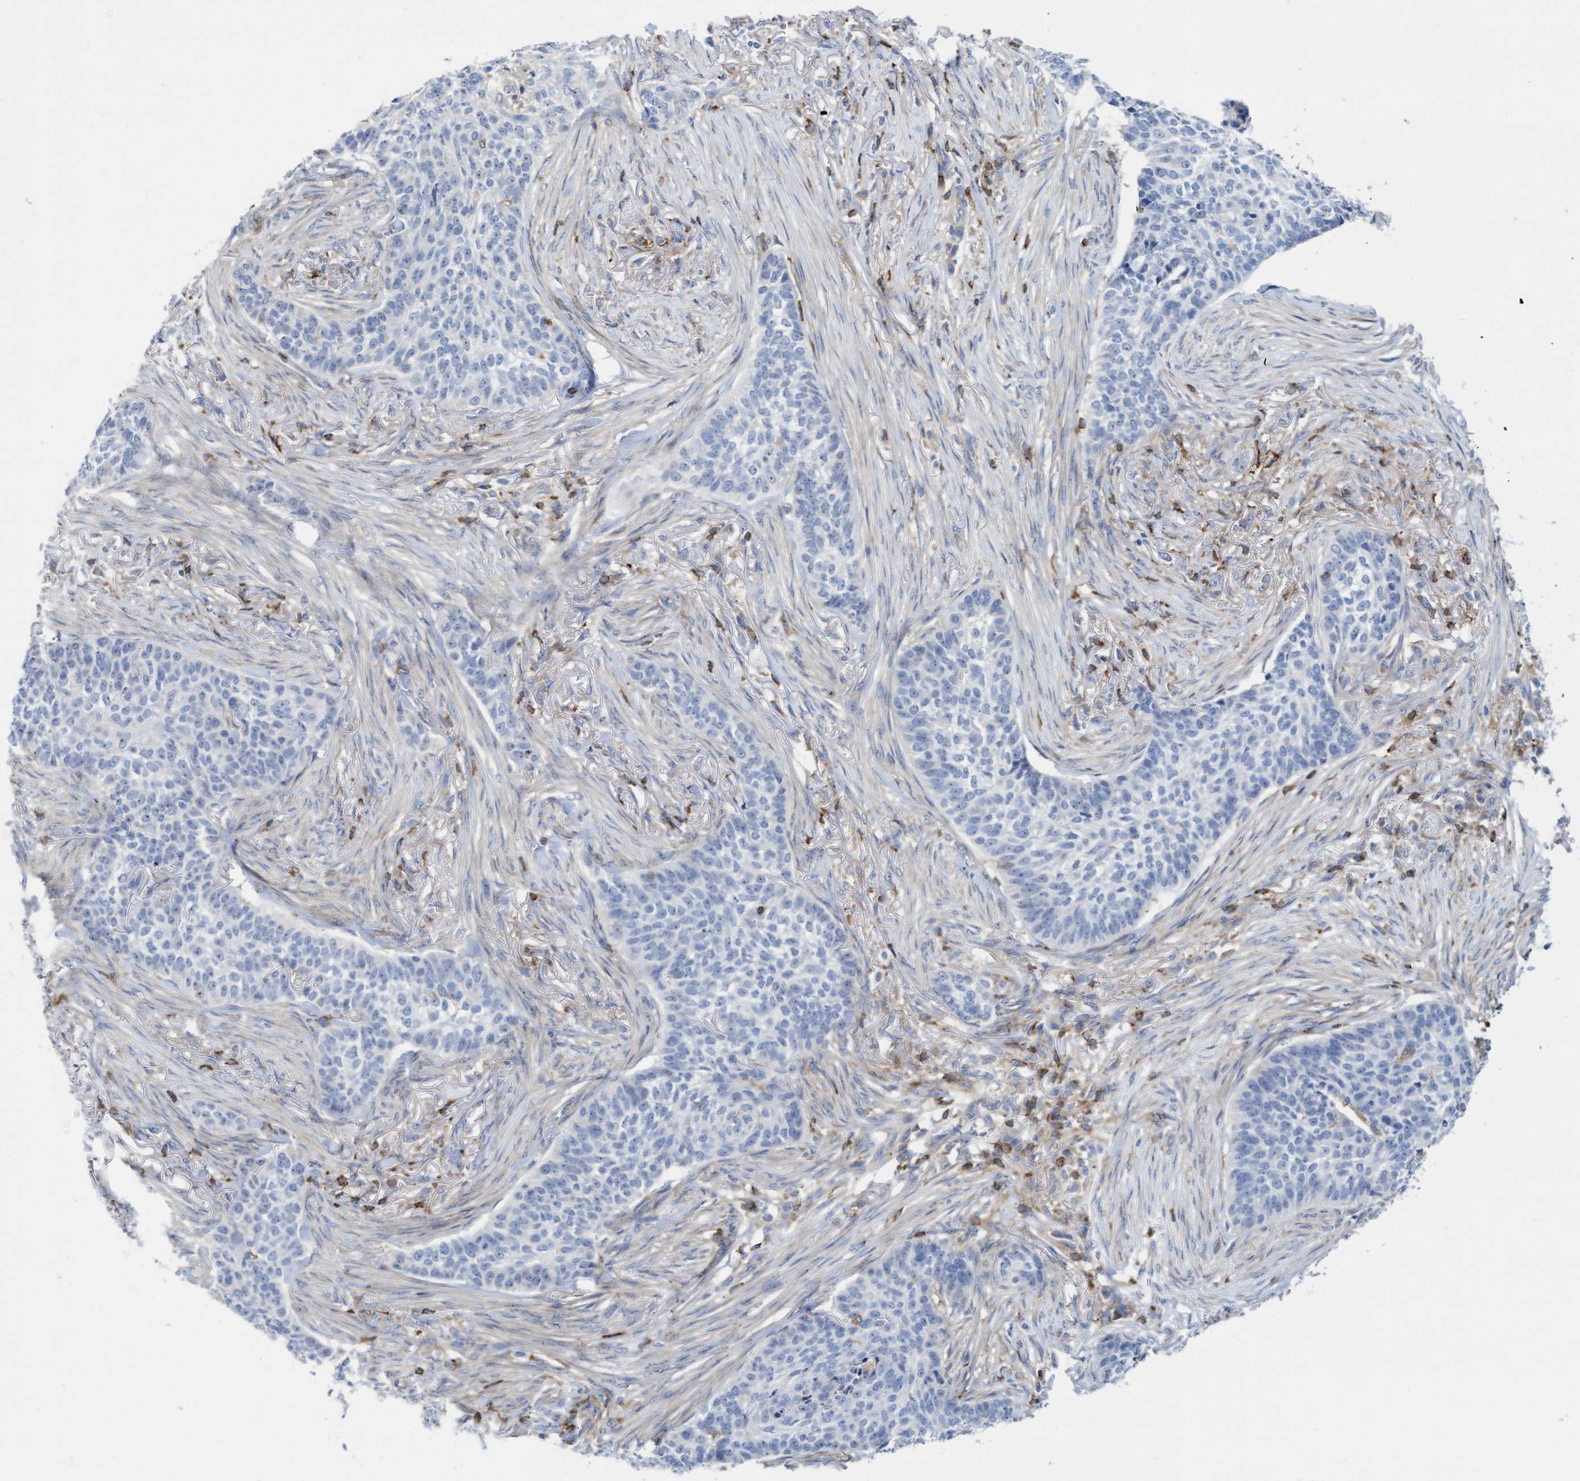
{"staining": {"intensity": "negative", "quantity": "none", "location": "none"}, "tissue": "skin cancer", "cell_type": "Tumor cells", "image_type": "cancer", "snomed": [{"axis": "morphology", "description": "Basal cell carcinoma"}, {"axis": "topography", "description": "Skin"}], "caption": "Tumor cells show no significant positivity in skin basal cell carcinoma.", "gene": "FNBP1", "patient": {"sex": "male", "age": 85}}